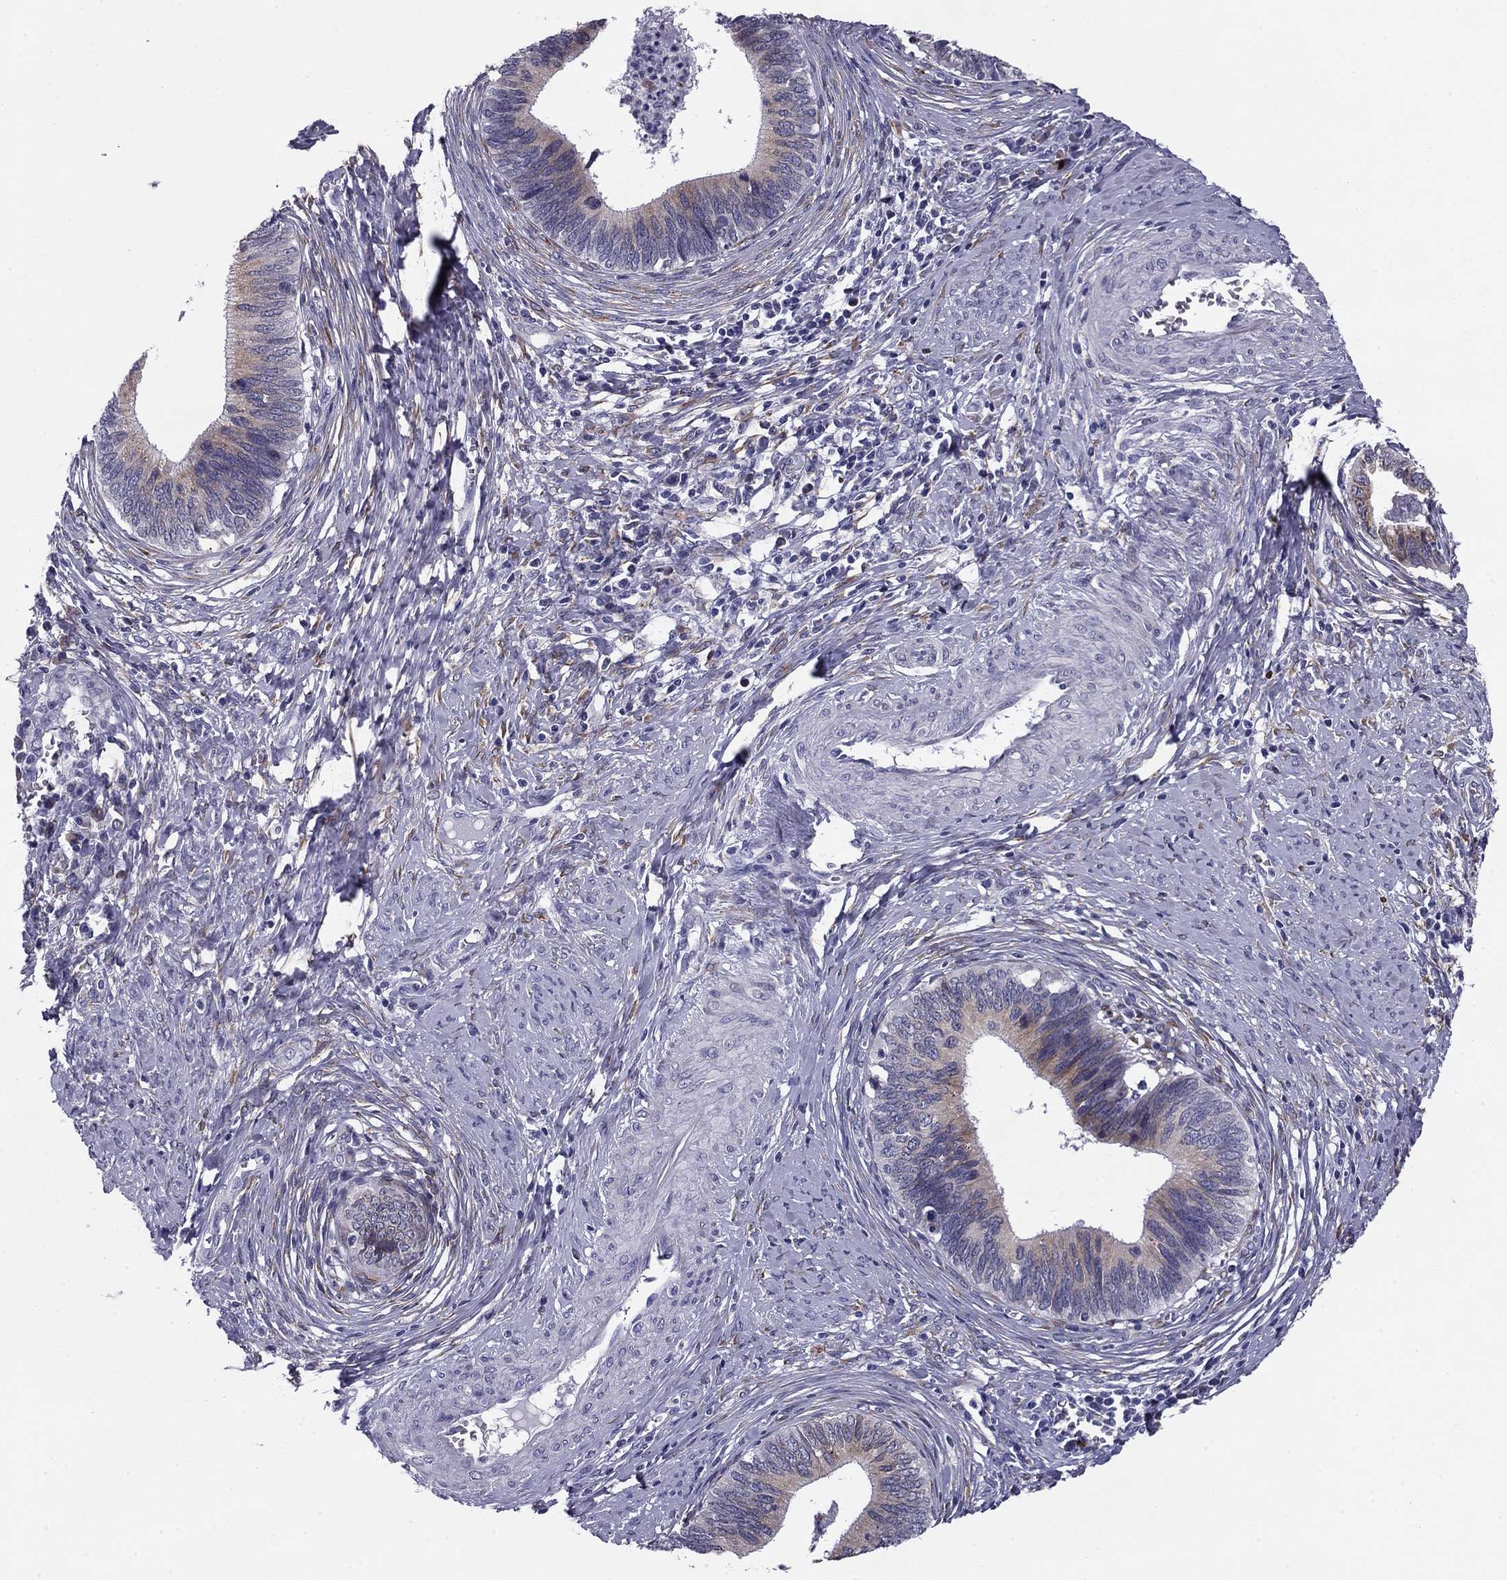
{"staining": {"intensity": "strong", "quantity": "<25%", "location": "cytoplasmic/membranous"}, "tissue": "cervical cancer", "cell_type": "Tumor cells", "image_type": "cancer", "snomed": [{"axis": "morphology", "description": "Adenocarcinoma, NOS"}, {"axis": "topography", "description": "Cervix"}], "caption": "A high-resolution micrograph shows immunohistochemistry staining of adenocarcinoma (cervical), which demonstrates strong cytoplasmic/membranous staining in about <25% of tumor cells.", "gene": "TMED3", "patient": {"sex": "female", "age": 42}}